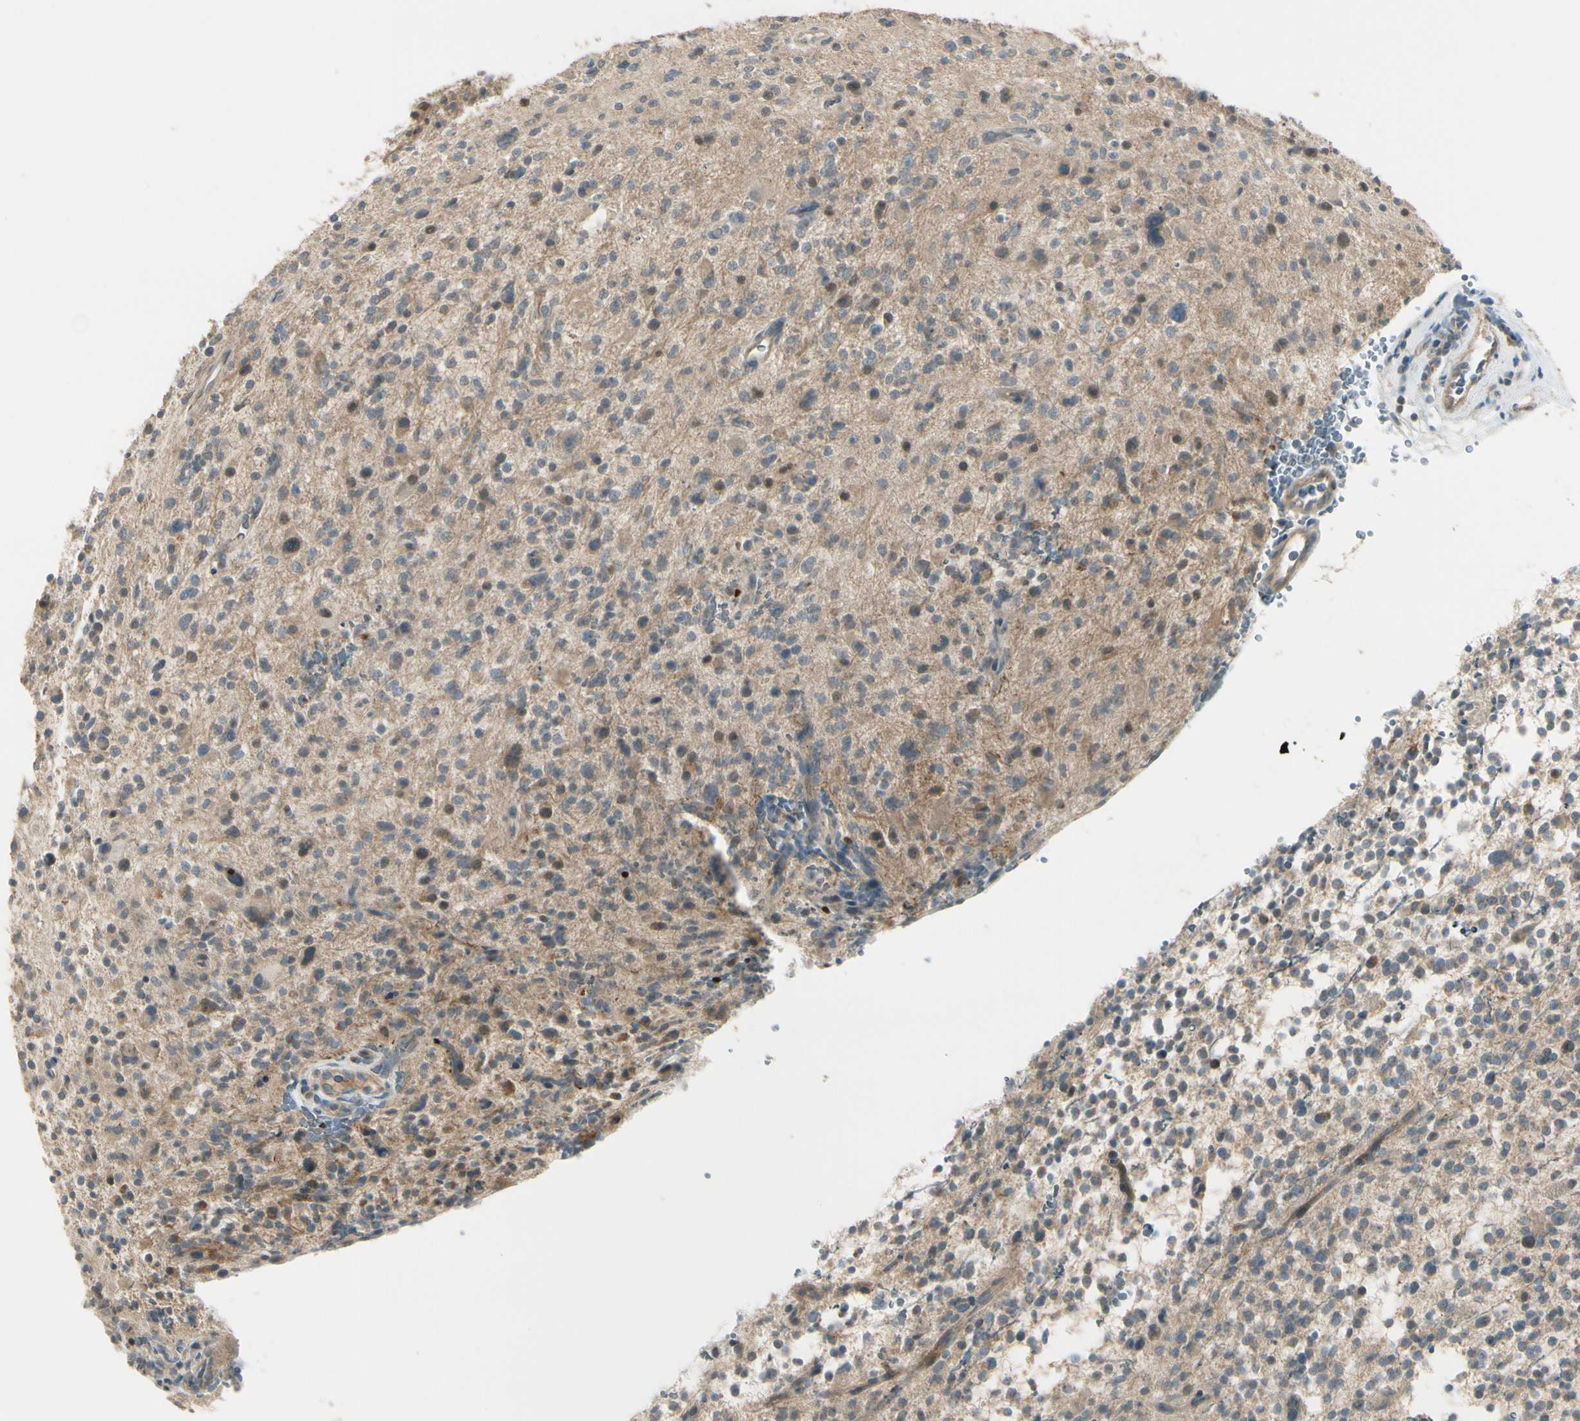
{"staining": {"intensity": "weak", "quantity": "<25%", "location": "cytoplasmic/membranous"}, "tissue": "glioma", "cell_type": "Tumor cells", "image_type": "cancer", "snomed": [{"axis": "morphology", "description": "Glioma, malignant, High grade"}, {"axis": "topography", "description": "Brain"}], "caption": "Tumor cells are negative for protein expression in human high-grade glioma (malignant).", "gene": "PPP3CB", "patient": {"sex": "male", "age": 48}}